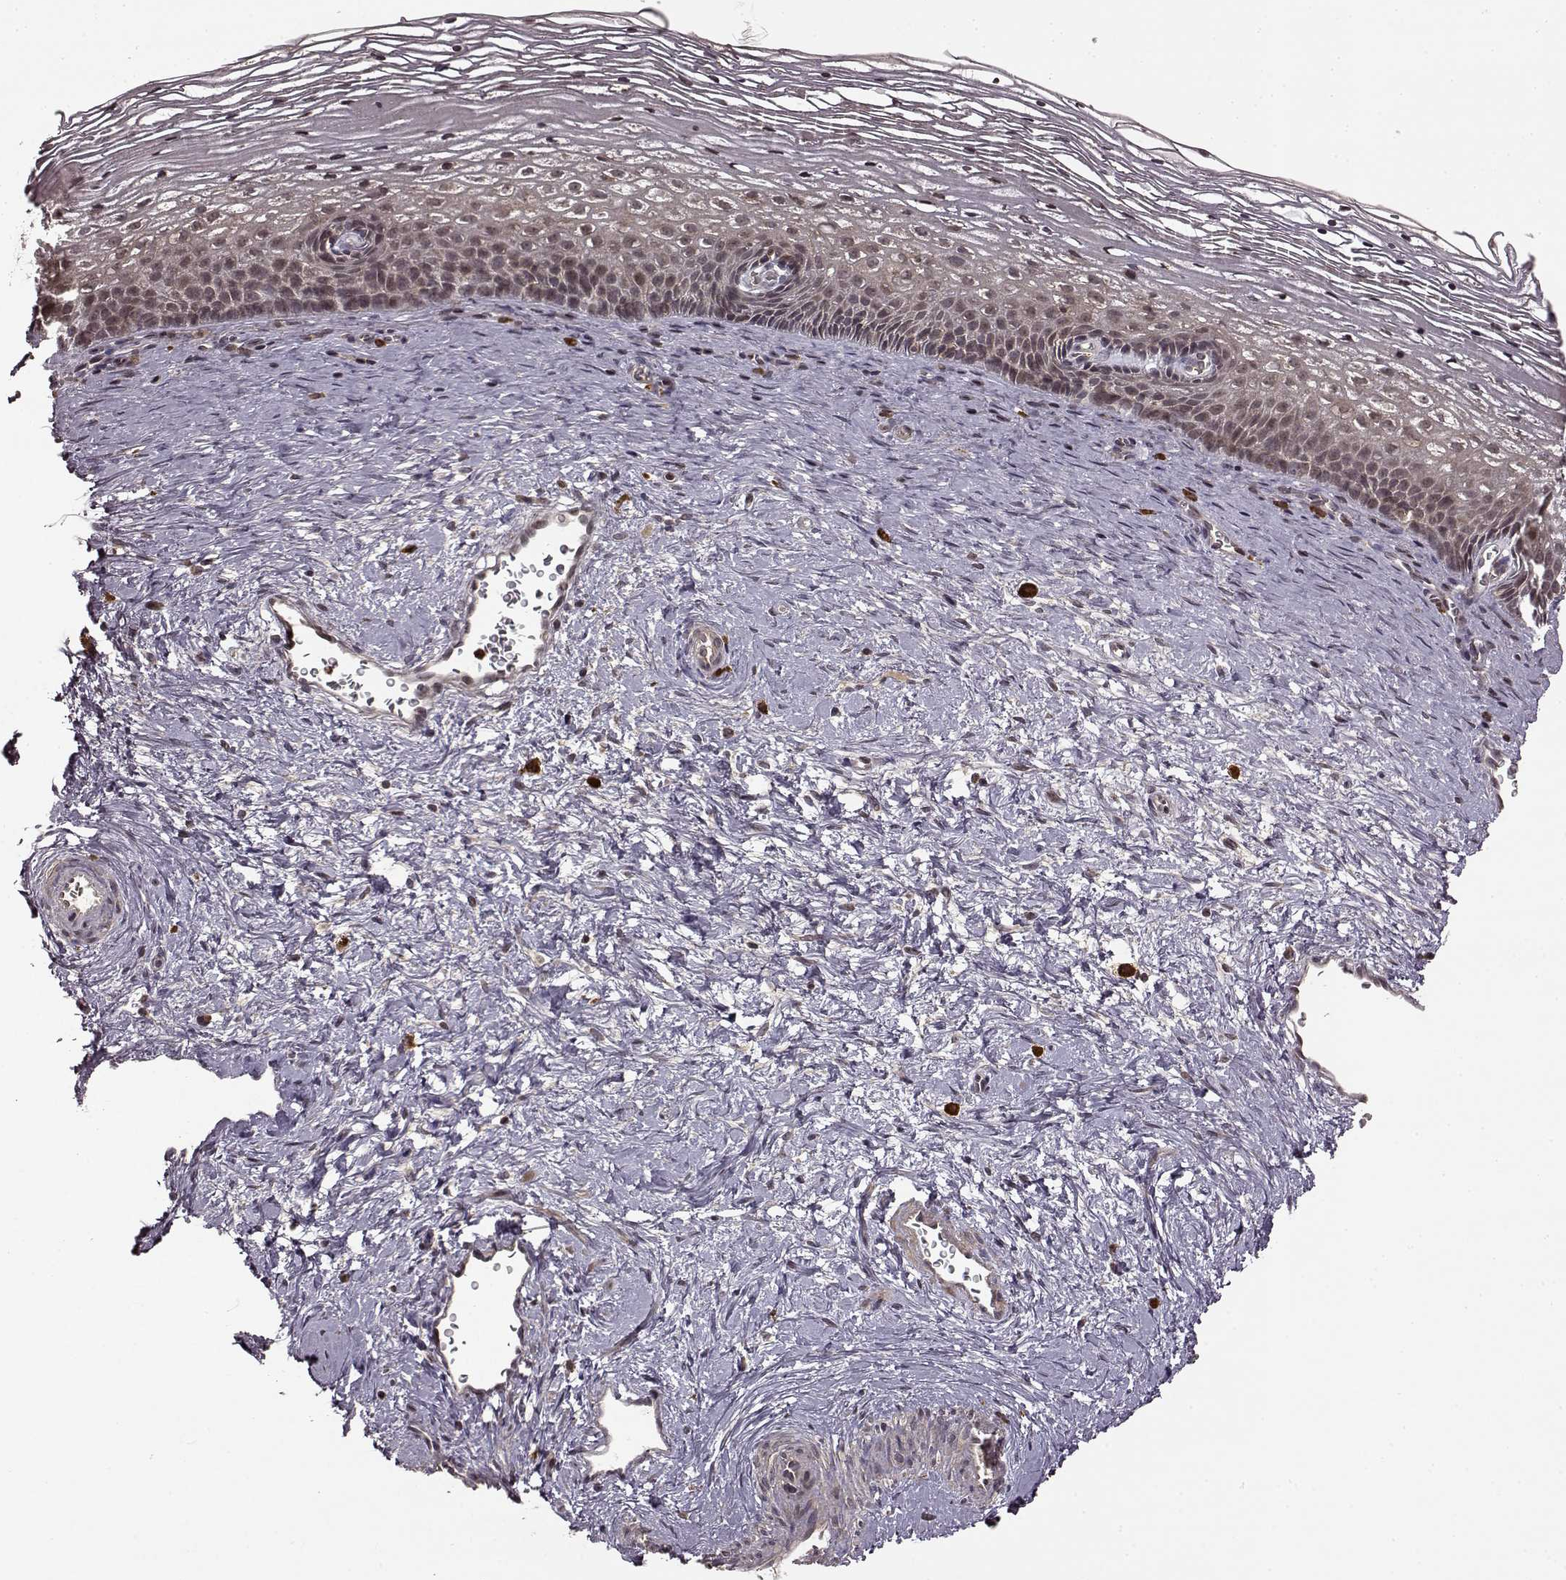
{"staining": {"intensity": "negative", "quantity": "none", "location": "none"}, "tissue": "cervix", "cell_type": "Glandular cells", "image_type": "normal", "snomed": [{"axis": "morphology", "description": "Normal tissue, NOS"}, {"axis": "topography", "description": "Cervix"}], "caption": "A micrograph of human cervix is negative for staining in glandular cells.", "gene": "TRMU", "patient": {"sex": "female", "age": 34}}